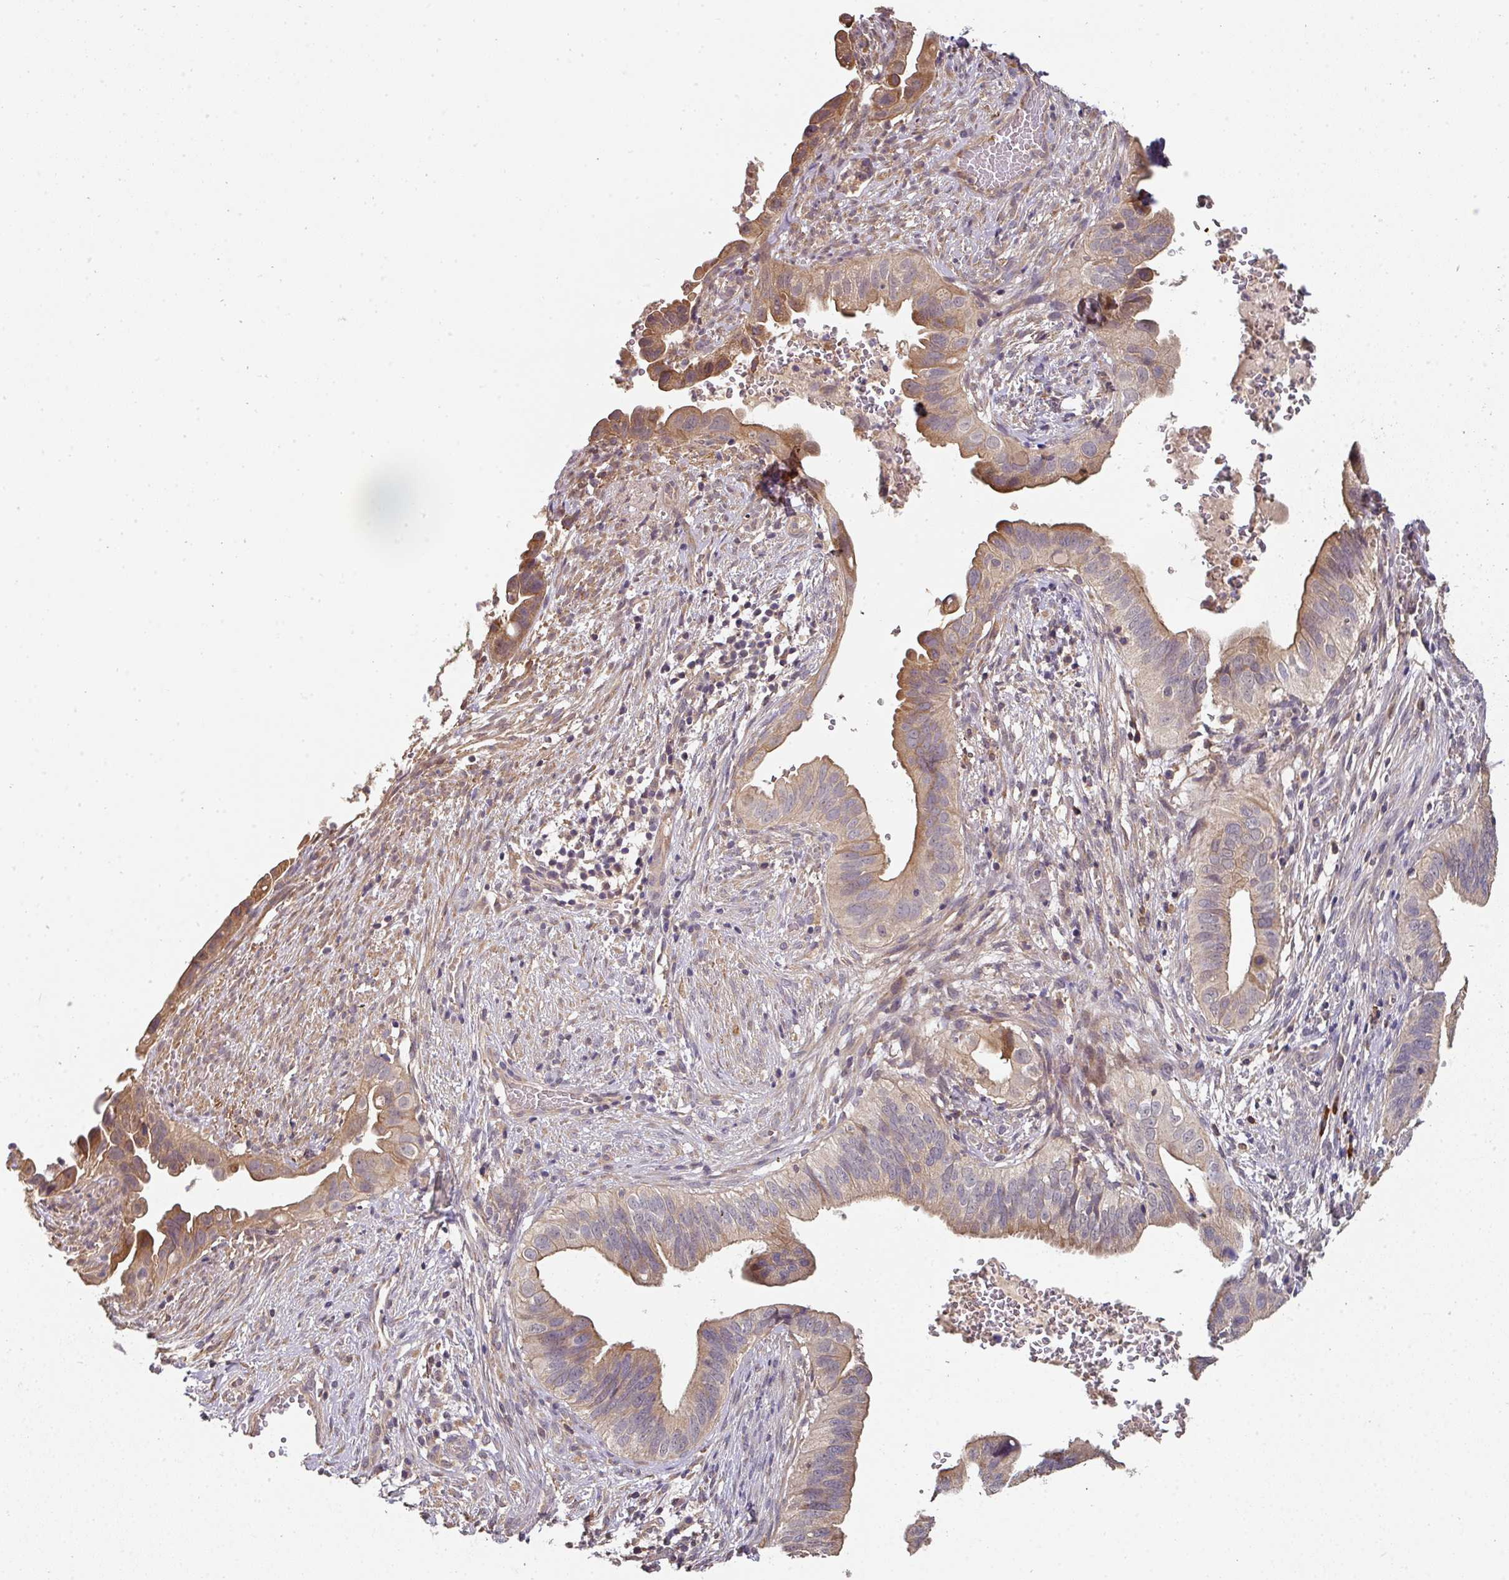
{"staining": {"intensity": "moderate", "quantity": ">75%", "location": "cytoplasmic/membranous"}, "tissue": "cervical cancer", "cell_type": "Tumor cells", "image_type": "cancer", "snomed": [{"axis": "morphology", "description": "Adenocarcinoma, NOS"}, {"axis": "topography", "description": "Cervix"}], "caption": "Immunohistochemical staining of human cervical cancer exhibits medium levels of moderate cytoplasmic/membranous protein staining in about >75% of tumor cells.", "gene": "ACVR2B", "patient": {"sex": "female", "age": 42}}